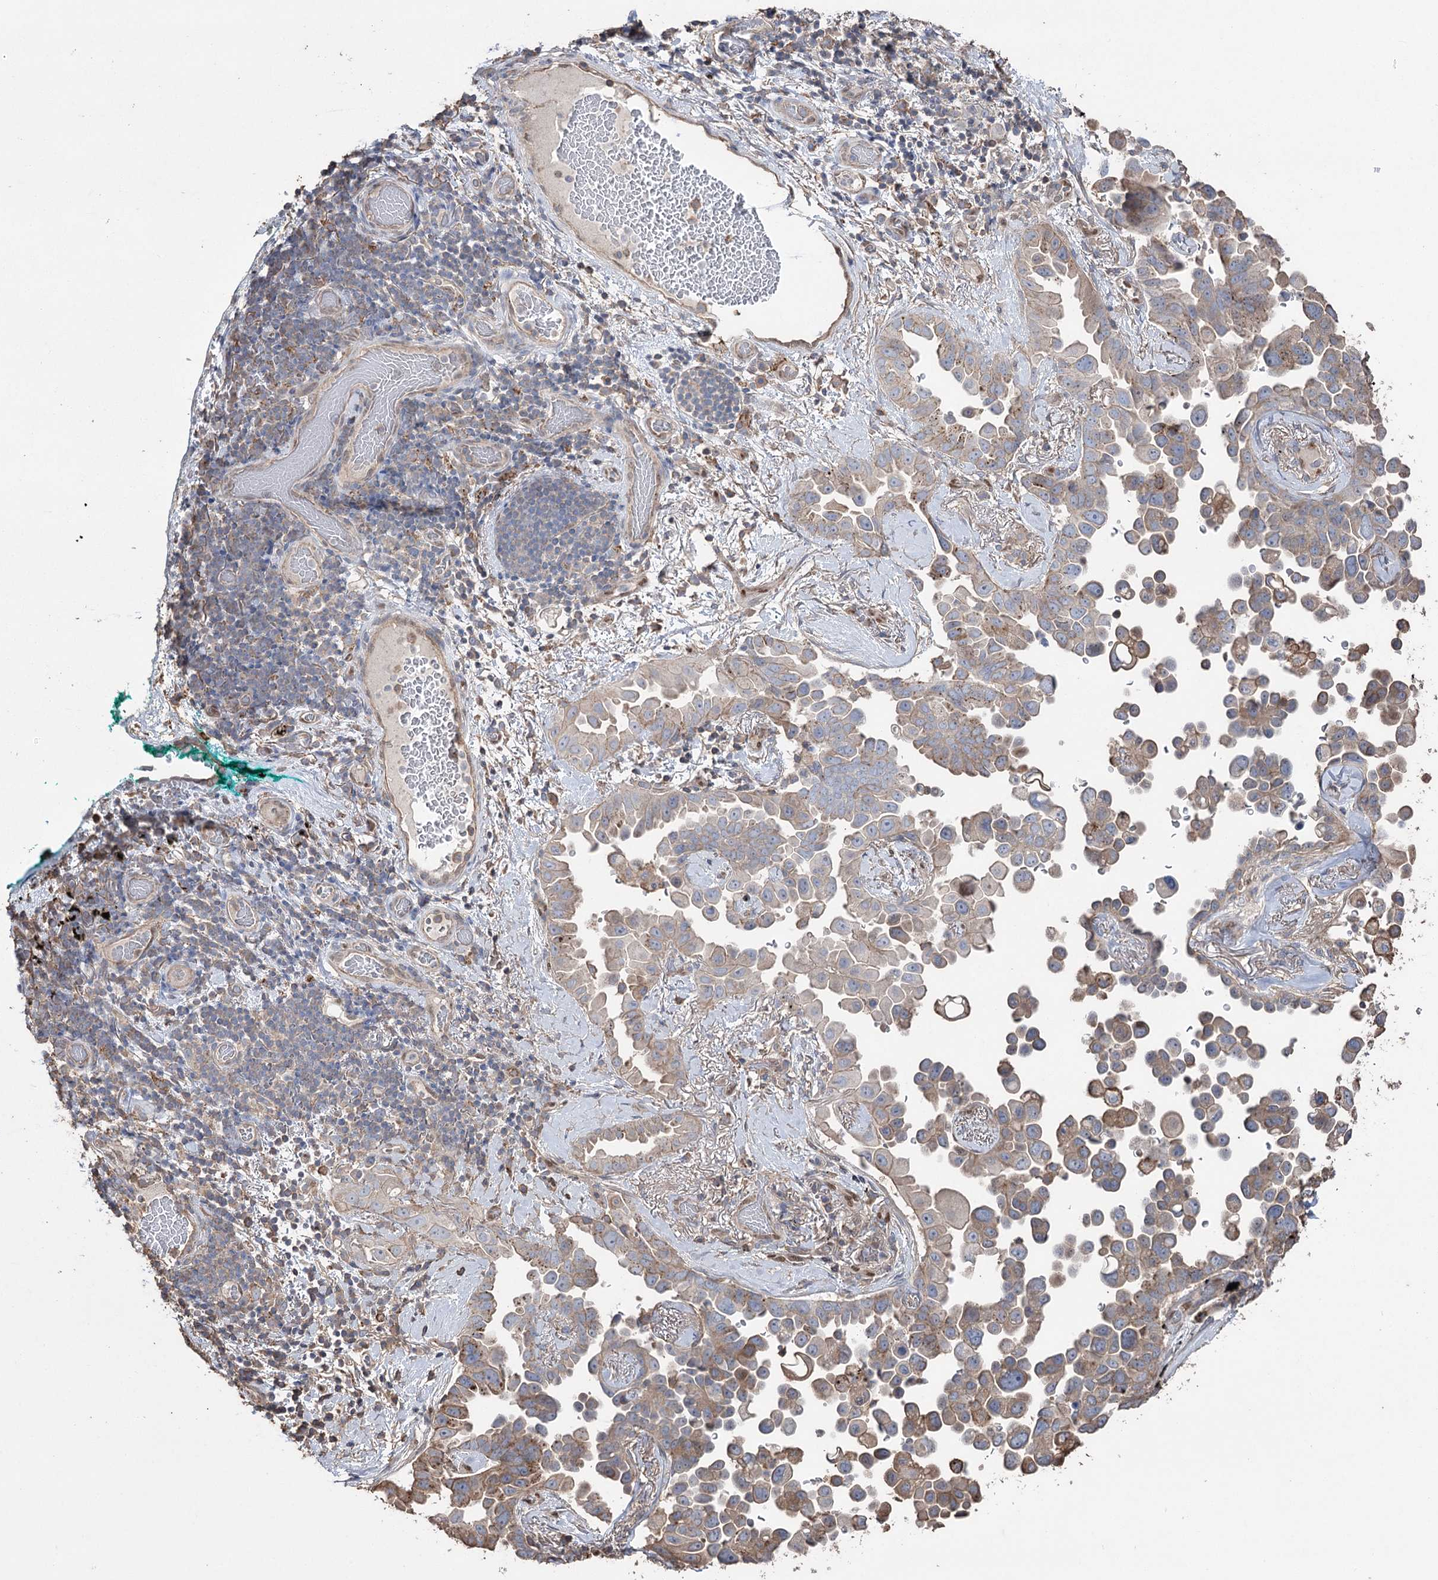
{"staining": {"intensity": "weak", "quantity": "25%-75%", "location": "cytoplasmic/membranous"}, "tissue": "lung cancer", "cell_type": "Tumor cells", "image_type": "cancer", "snomed": [{"axis": "morphology", "description": "Adenocarcinoma, NOS"}, {"axis": "topography", "description": "Lung"}], "caption": "Protein analysis of lung cancer (adenocarcinoma) tissue displays weak cytoplasmic/membranous positivity in about 25%-75% of tumor cells. (Brightfield microscopy of DAB IHC at high magnification).", "gene": "FAM13B", "patient": {"sex": "female", "age": 67}}